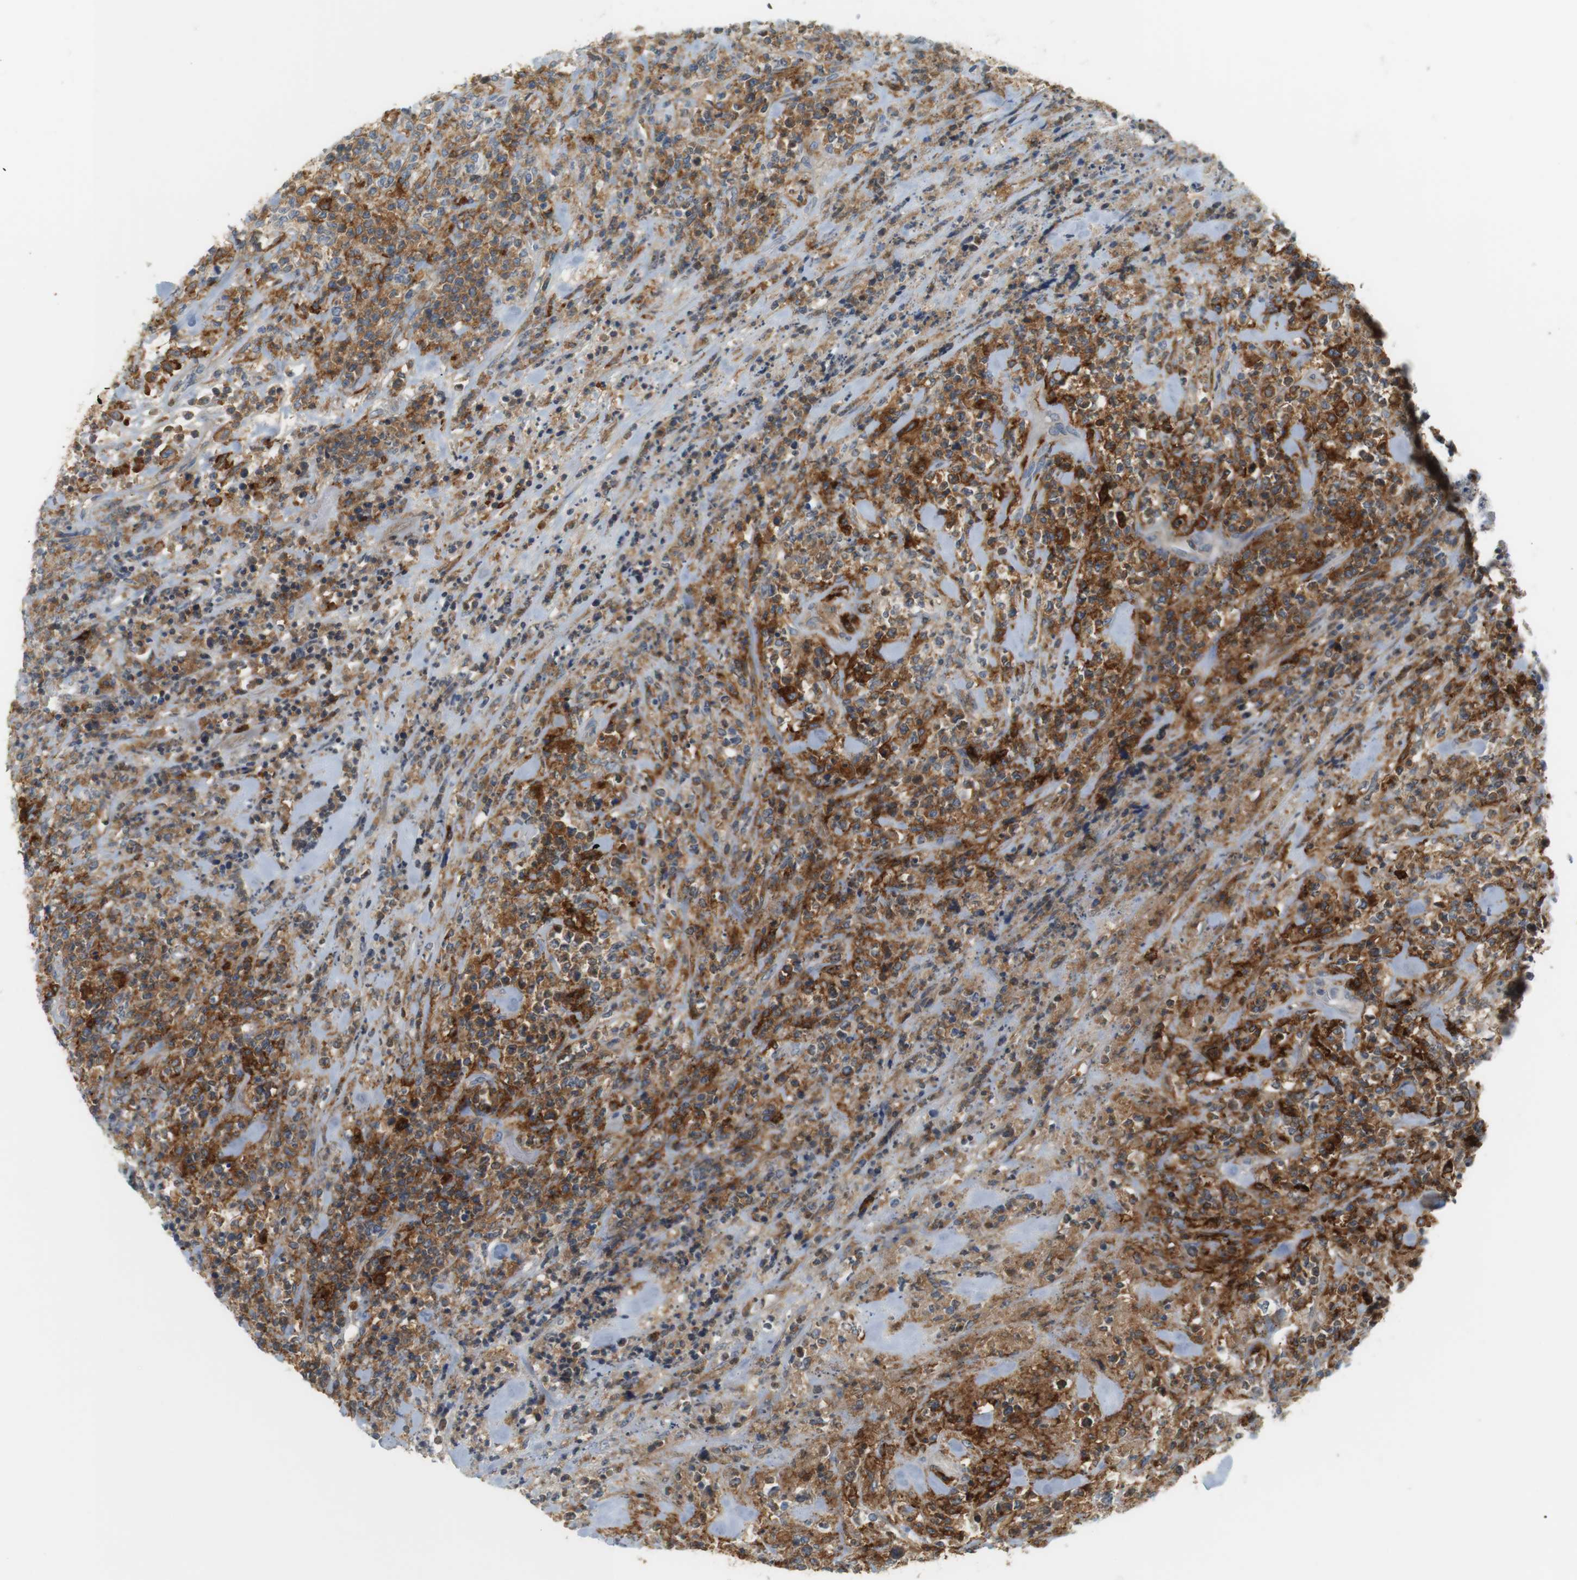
{"staining": {"intensity": "moderate", "quantity": ">75%", "location": "cytoplasmic/membranous"}, "tissue": "lymphoma", "cell_type": "Tumor cells", "image_type": "cancer", "snomed": [{"axis": "morphology", "description": "Malignant lymphoma, non-Hodgkin's type, High grade"}, {"axis": "topography", "description": "Soft tissue"}], "caption": "Human malignant lymphoma, non-Hodgkin's type (high-grade) stained with a protein marker demonstrates moderate staining in tumor cells.", "gene": "SIRPA", "patient": {"sex": "male", "age": 18}}